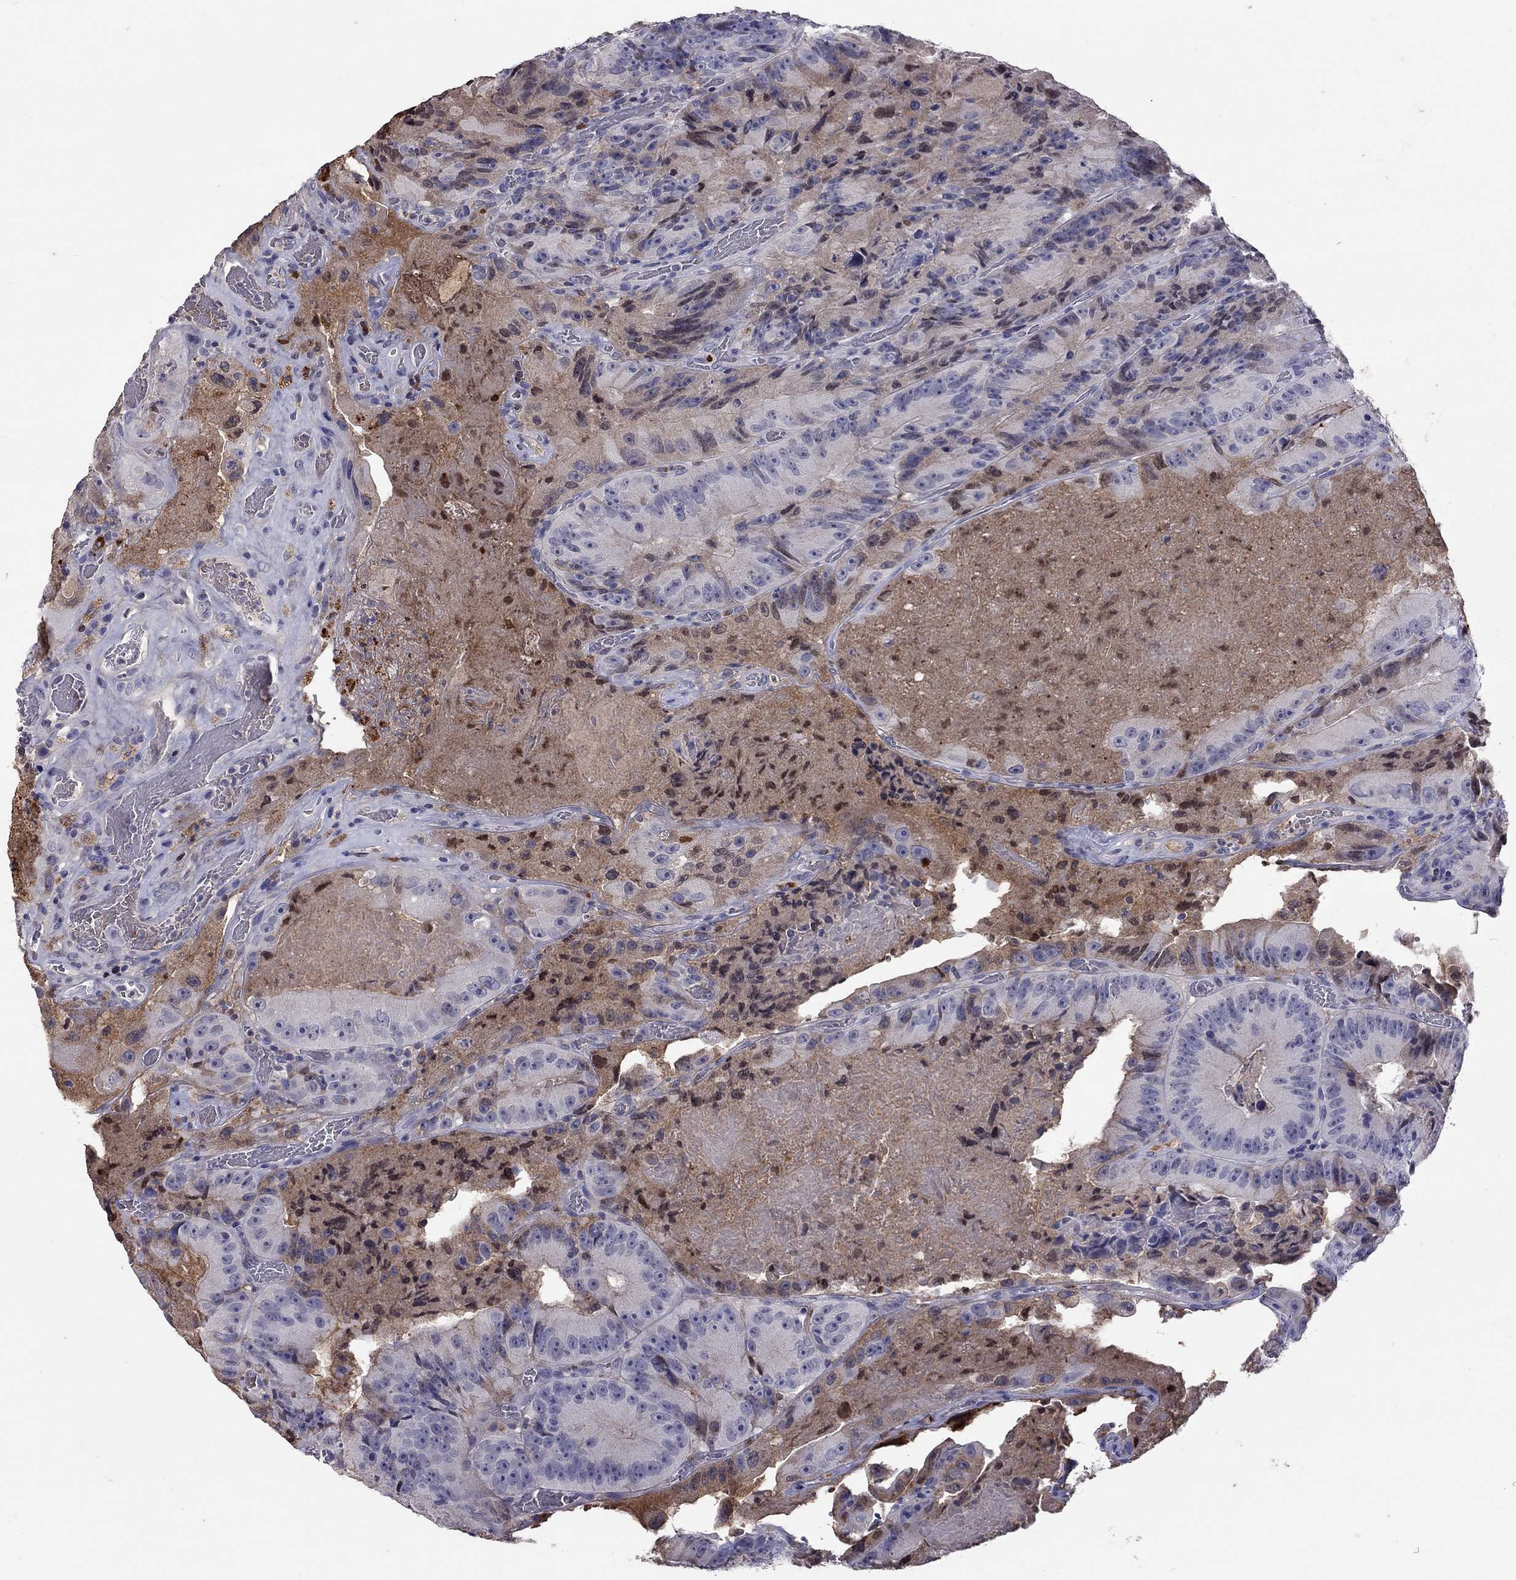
{"staining": {"intensity": "weak", "quantity": "<25%", "location": "cytoplasmic/membranous"}, "tissue": "colorectal cancer", "cell_type": "Tumor cells", "image_type": "cancer", "snomed": [{"axis": "morphology", "description": "Adenocarcinoma, NOS"}, {"axis": "topography", "description": "Colon"}], "caption": "The image reveals no staining of tumor cells in colorectal cancer.", "gene": "SERPINA3", "patient": {"sex": "female", "age": 86}}